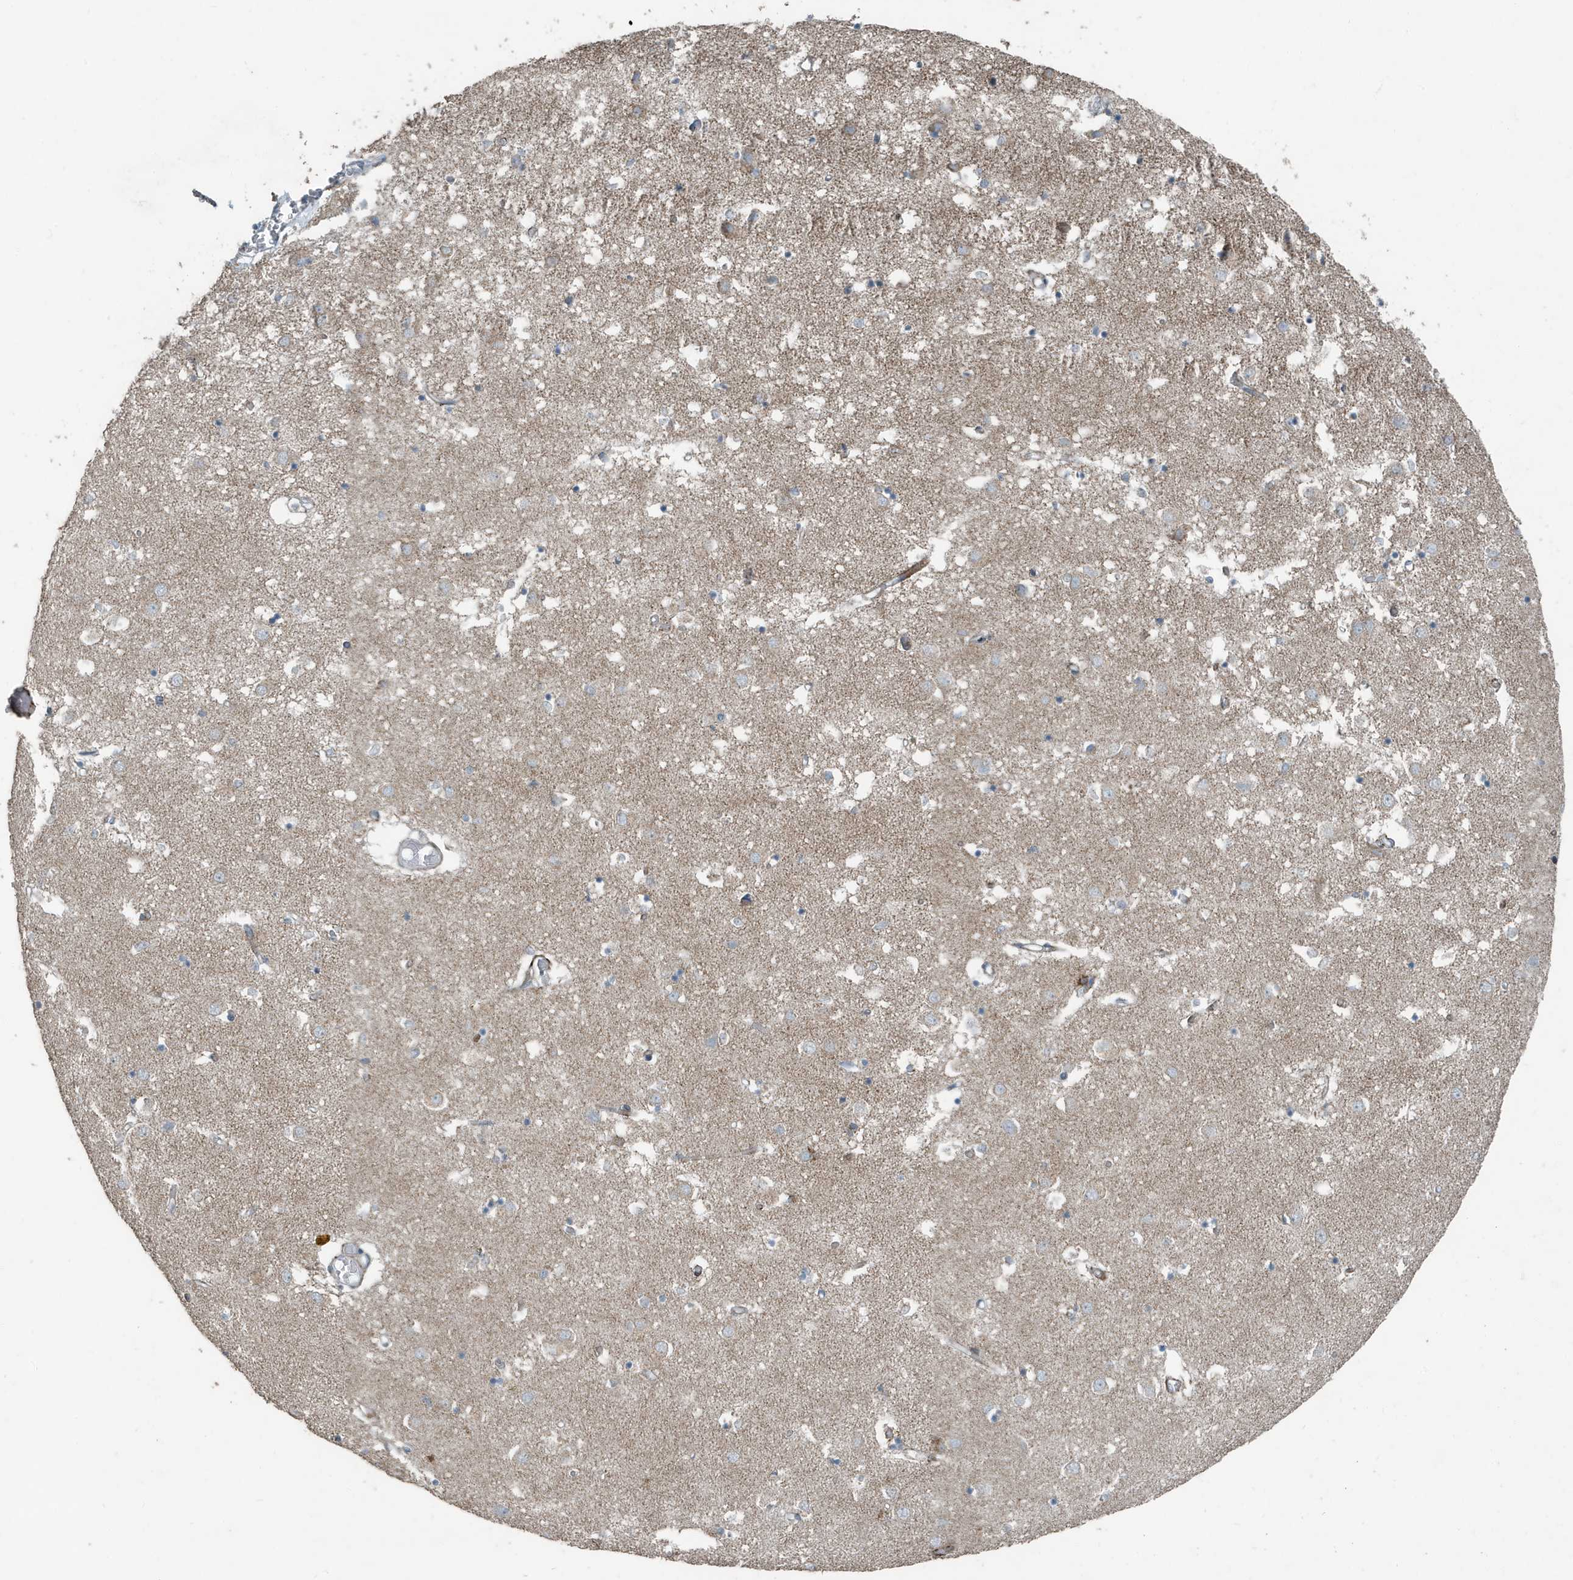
{"staining": {"intensity": "negative", "quantity": "none", "location": "none"}, "tissue": "caudate", "cell_type": "Glial cells", "image_type": "normal", "snomed": [{"axis": "morphology", "description": "Normal tissue, NOS"}, {"axis": "topography", "description": "Lateral ventricle wall"}], "caption": "This is an immunohistochemistry micrograph of benign caudate. There is no positivity in glial cells.", "gene": "FAM162A", "patient": {"sex": "male", "age": 70}}